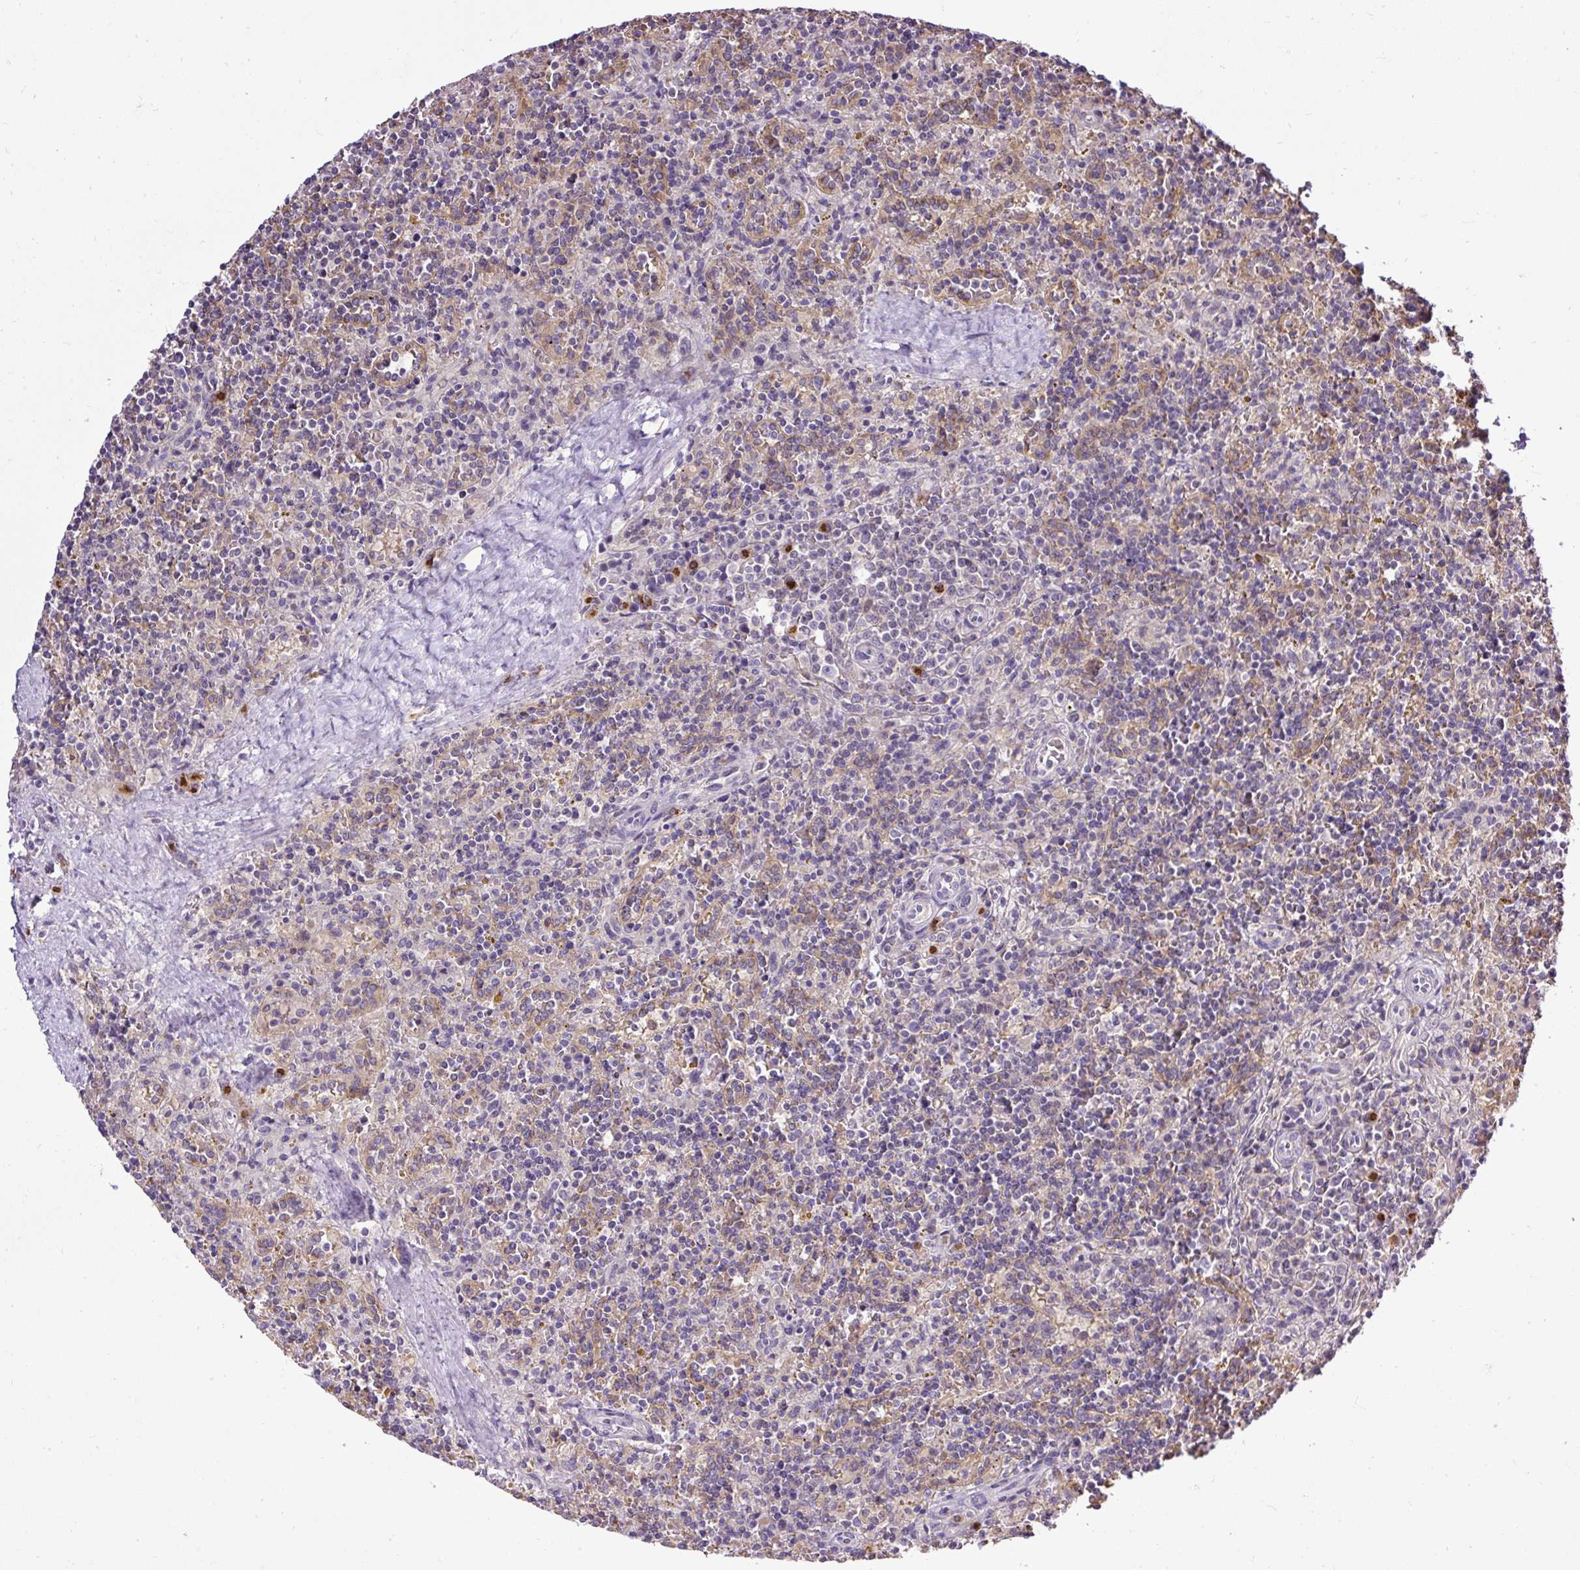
{"staining": {"intensity": "negative", "quantity": "none", "location": "none"}, "tissue": "lymphoma", "cell_type": "Tumor cells", "image_type": "cancer", "snomed": [{"axis": "morphology", "description": "Malignant lymphoma, non-Hodgkin's type, Low grade"}, {"axis": "topography", "description": "Spleen"}], "caption": "There is no significant staining in tumor cells of lymphoma. Brightfield microscopy of IHC stained with DAB (brown) and hematoxylin (blue), captured at high magnification.", "gene": "SMC4", "patient": {"sex": "male", "age": 67}}